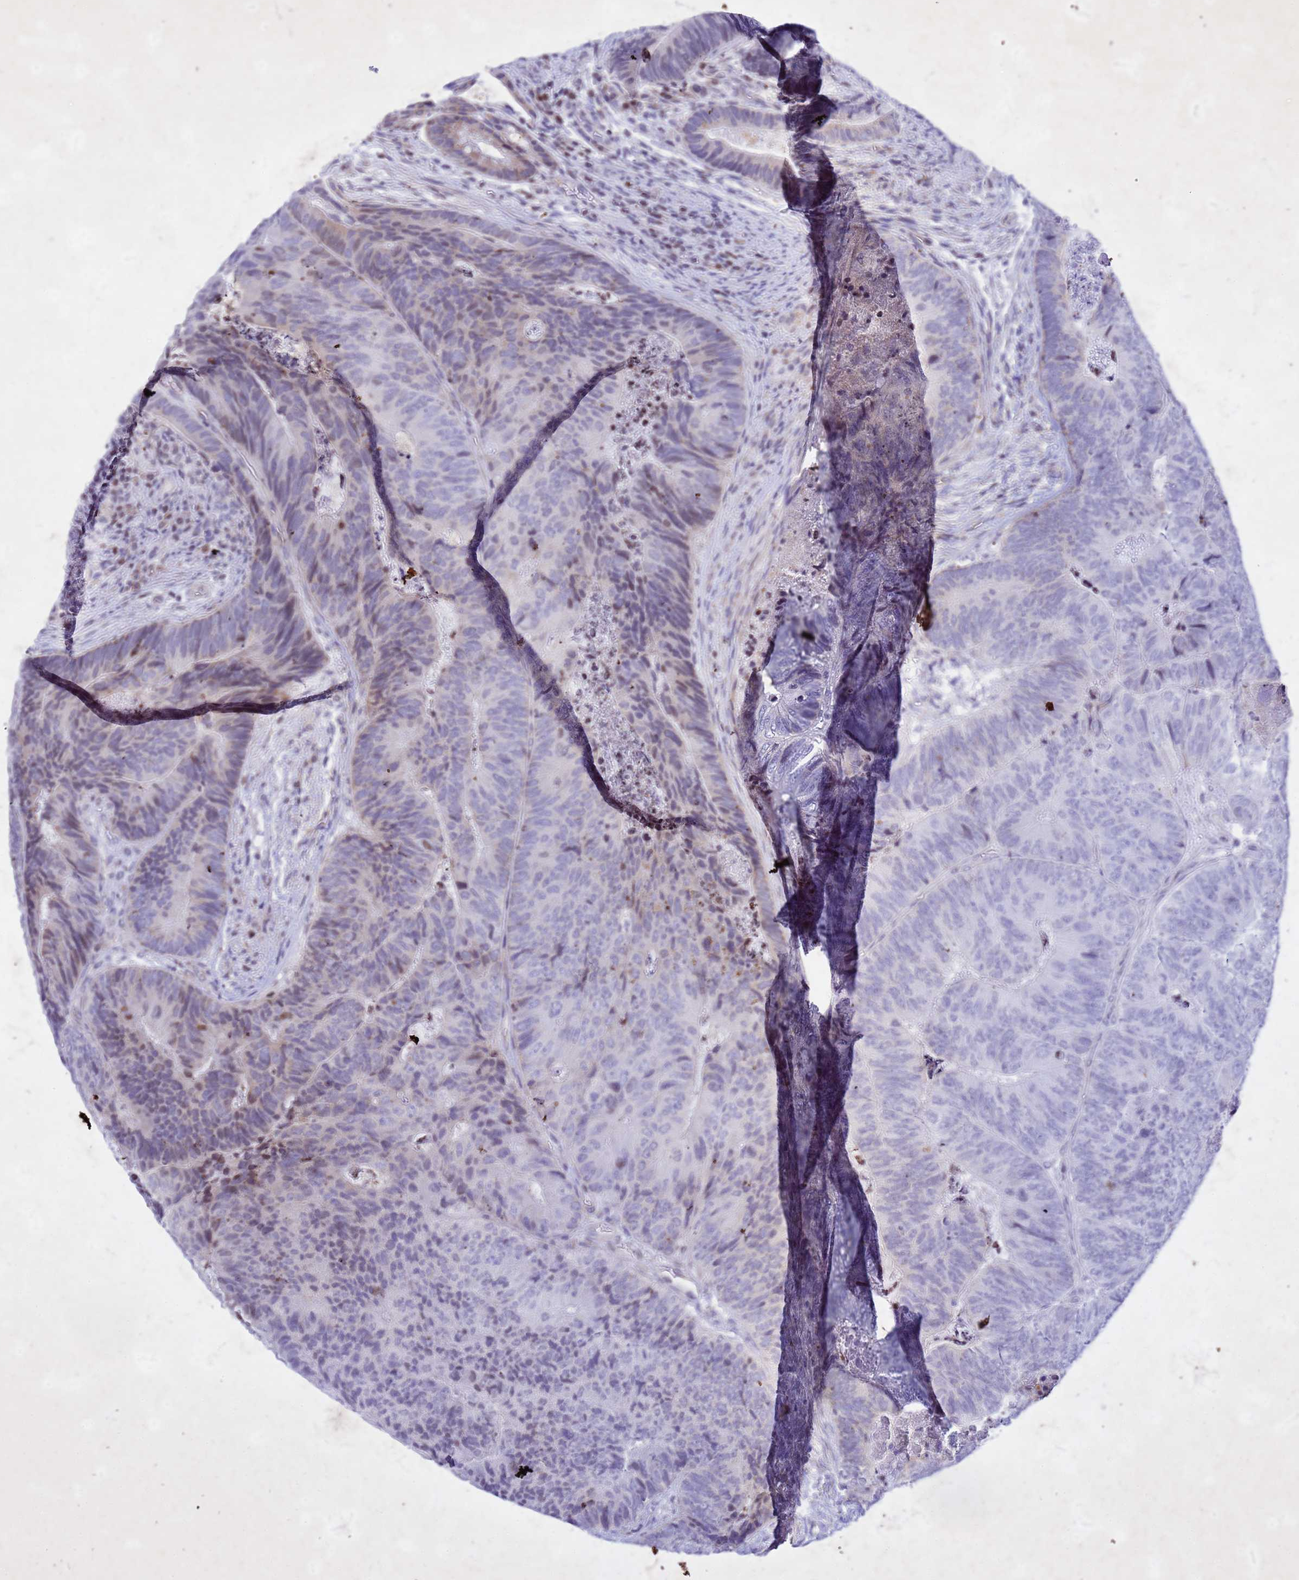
{"staining": {"intensity": "moderate", "quantity": "<25%", "location": "nuclear"}, "tissue": "colorectal cancer", "cell_type": "Tumor cells", "image_type": "cancer", "snomed": [{"axis": "morphology", "description": "Adenocarcinoma, NOS"}, {"axis": "topography", "description": "Colon"}], "caption": "Immunohistochemistry of human colorectal cancer displays low levels of moderate nuclear staining in about <25% of tumor cells.", "gene": "COPS9", "patient": {"sex": "female", "age": 67}}